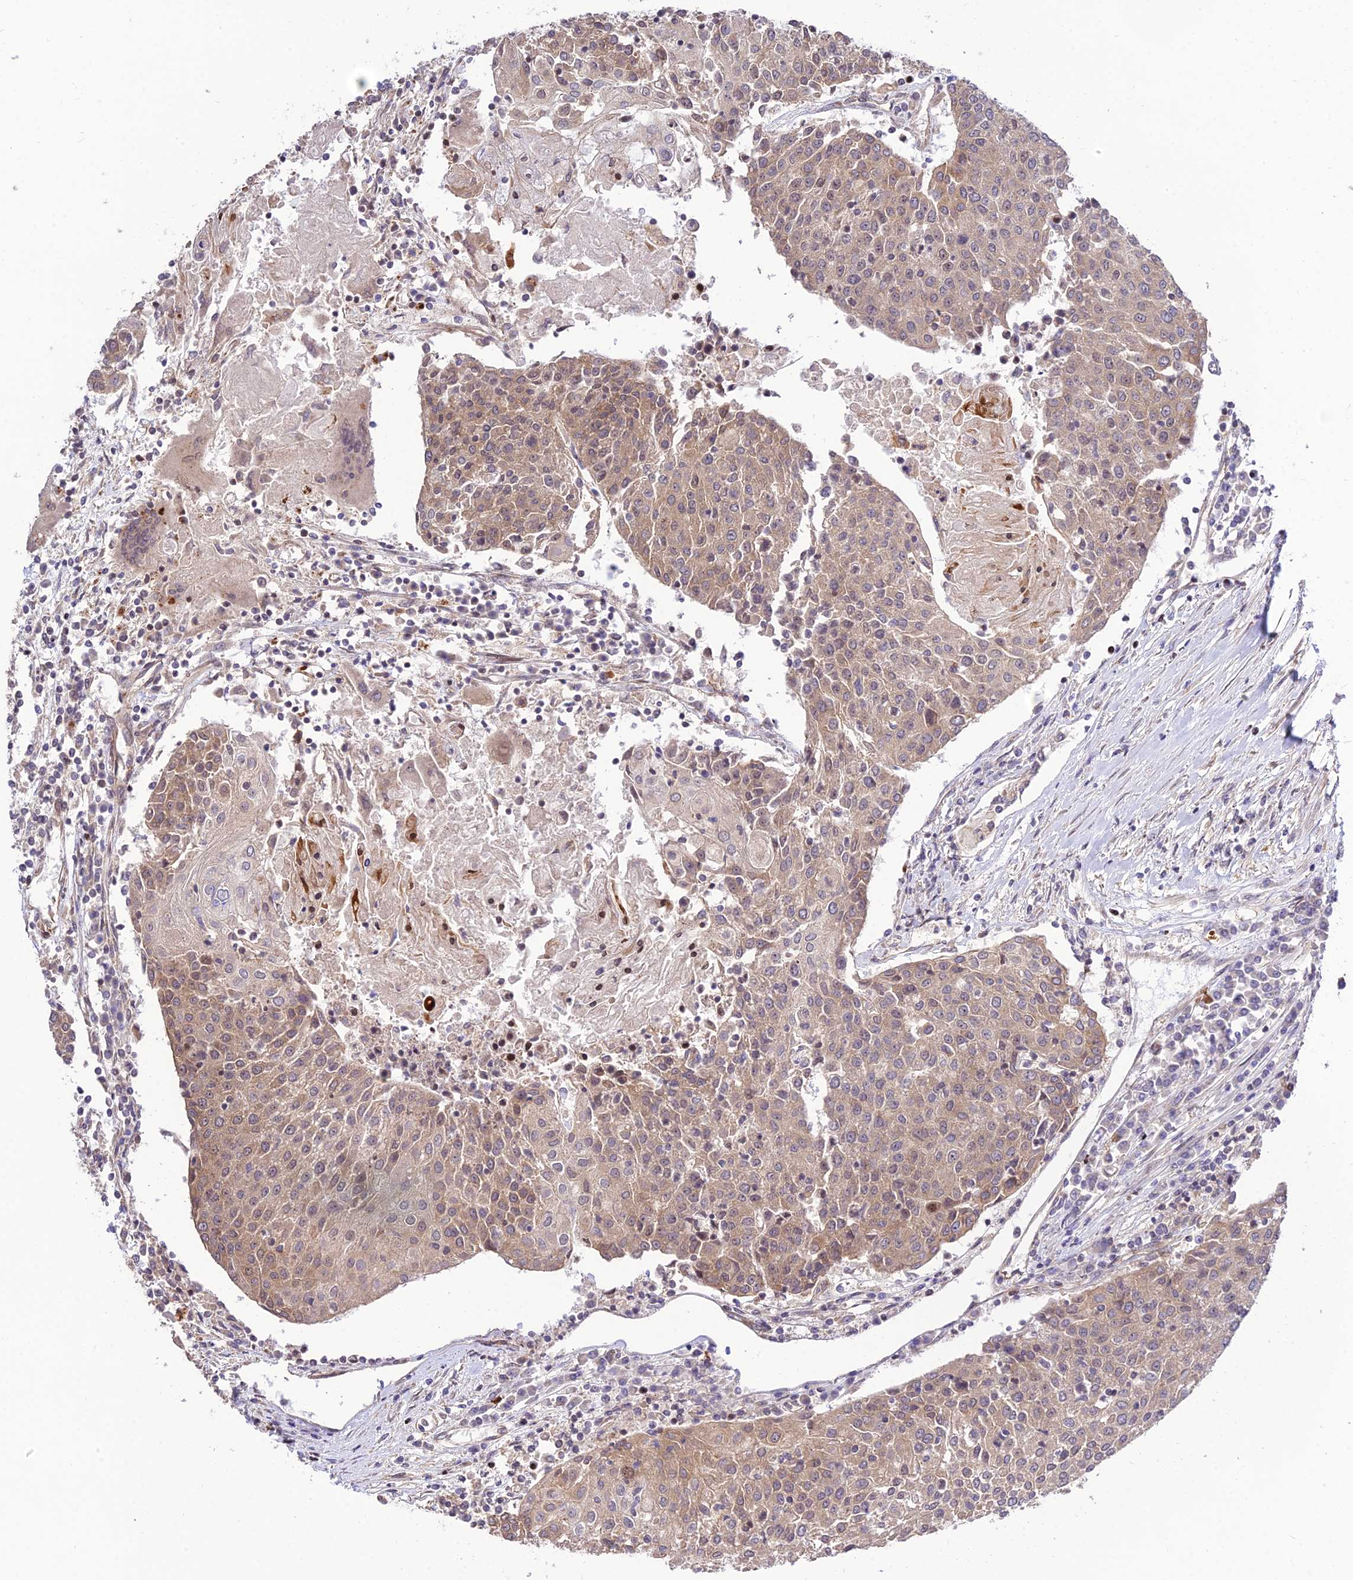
{"staining": {"intensity": "weak", "quantity": ">75%", "location": "cytoplasmic/membranous"}, "tissue": "urothelial cancer", "cell_type": "Tumor cells", "image_type": "cancer", "snomed": [{"axis": "morphology", "description": "Urothelial carcinoma, High grade"}, {"axis": "topography", "description": "Urinary bladder"}], "caption": "Human urothelial cancer stained with a brown dye reveals weak cytoplasmic/membranous positive positivity in approximately >75% of tumor cells.", "gene": "SMG6", "patient": {"sex": "female", "age": 85}}